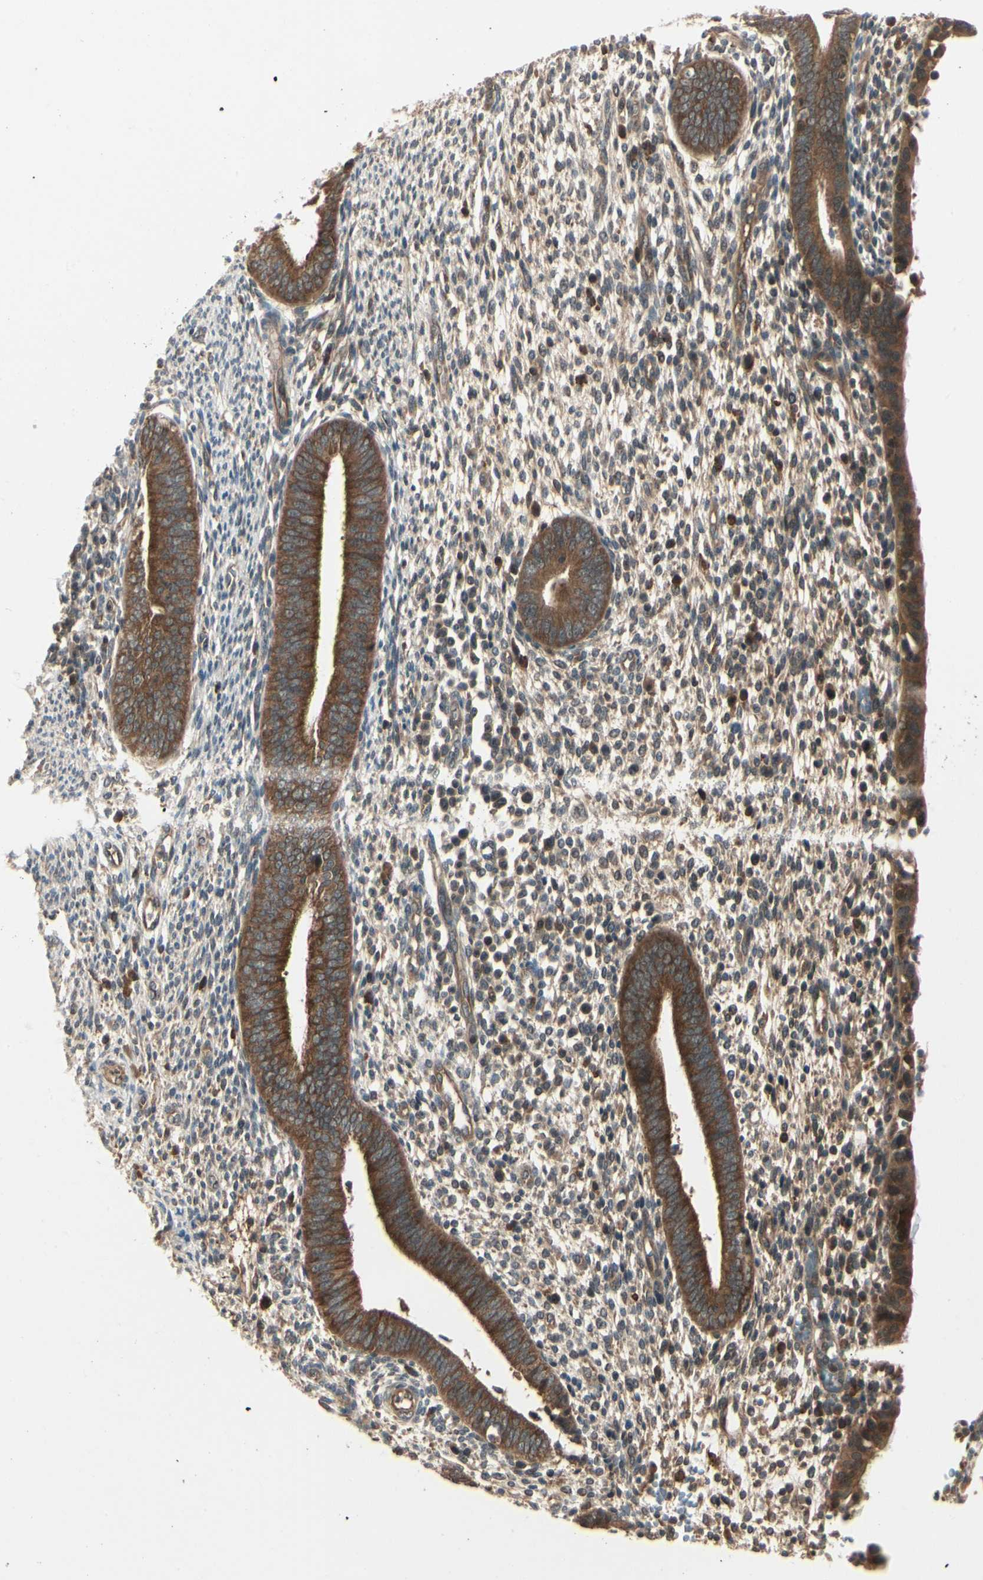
{"staining": {"intensity": "strong", "quantity": ">75%", "location": "cytoplasmic/membranous,nuclear"}, "tissue": "endometrium", "cell_type": "Cells in endometrial stroma", "image_type": "normal", "snomed": [{"axis": "morphology", "description": "Normal tissue, NOS"}, {"axis": "topography", "description": "Endometrium"}], "caption": "Endometrium stained with immunohistochemistry (IHC) reveals strong cytoplasmic/membranous,nuclear expression in about >75% of cells in endometrial stroma. The staining was performed using DAB to visualize the protein expression in brown, while the nuclei were stained in blue with hematoxylin (Magnification: 20x).", "gene": "RNF14", "patient": {"sex": "female", "age": 35}}